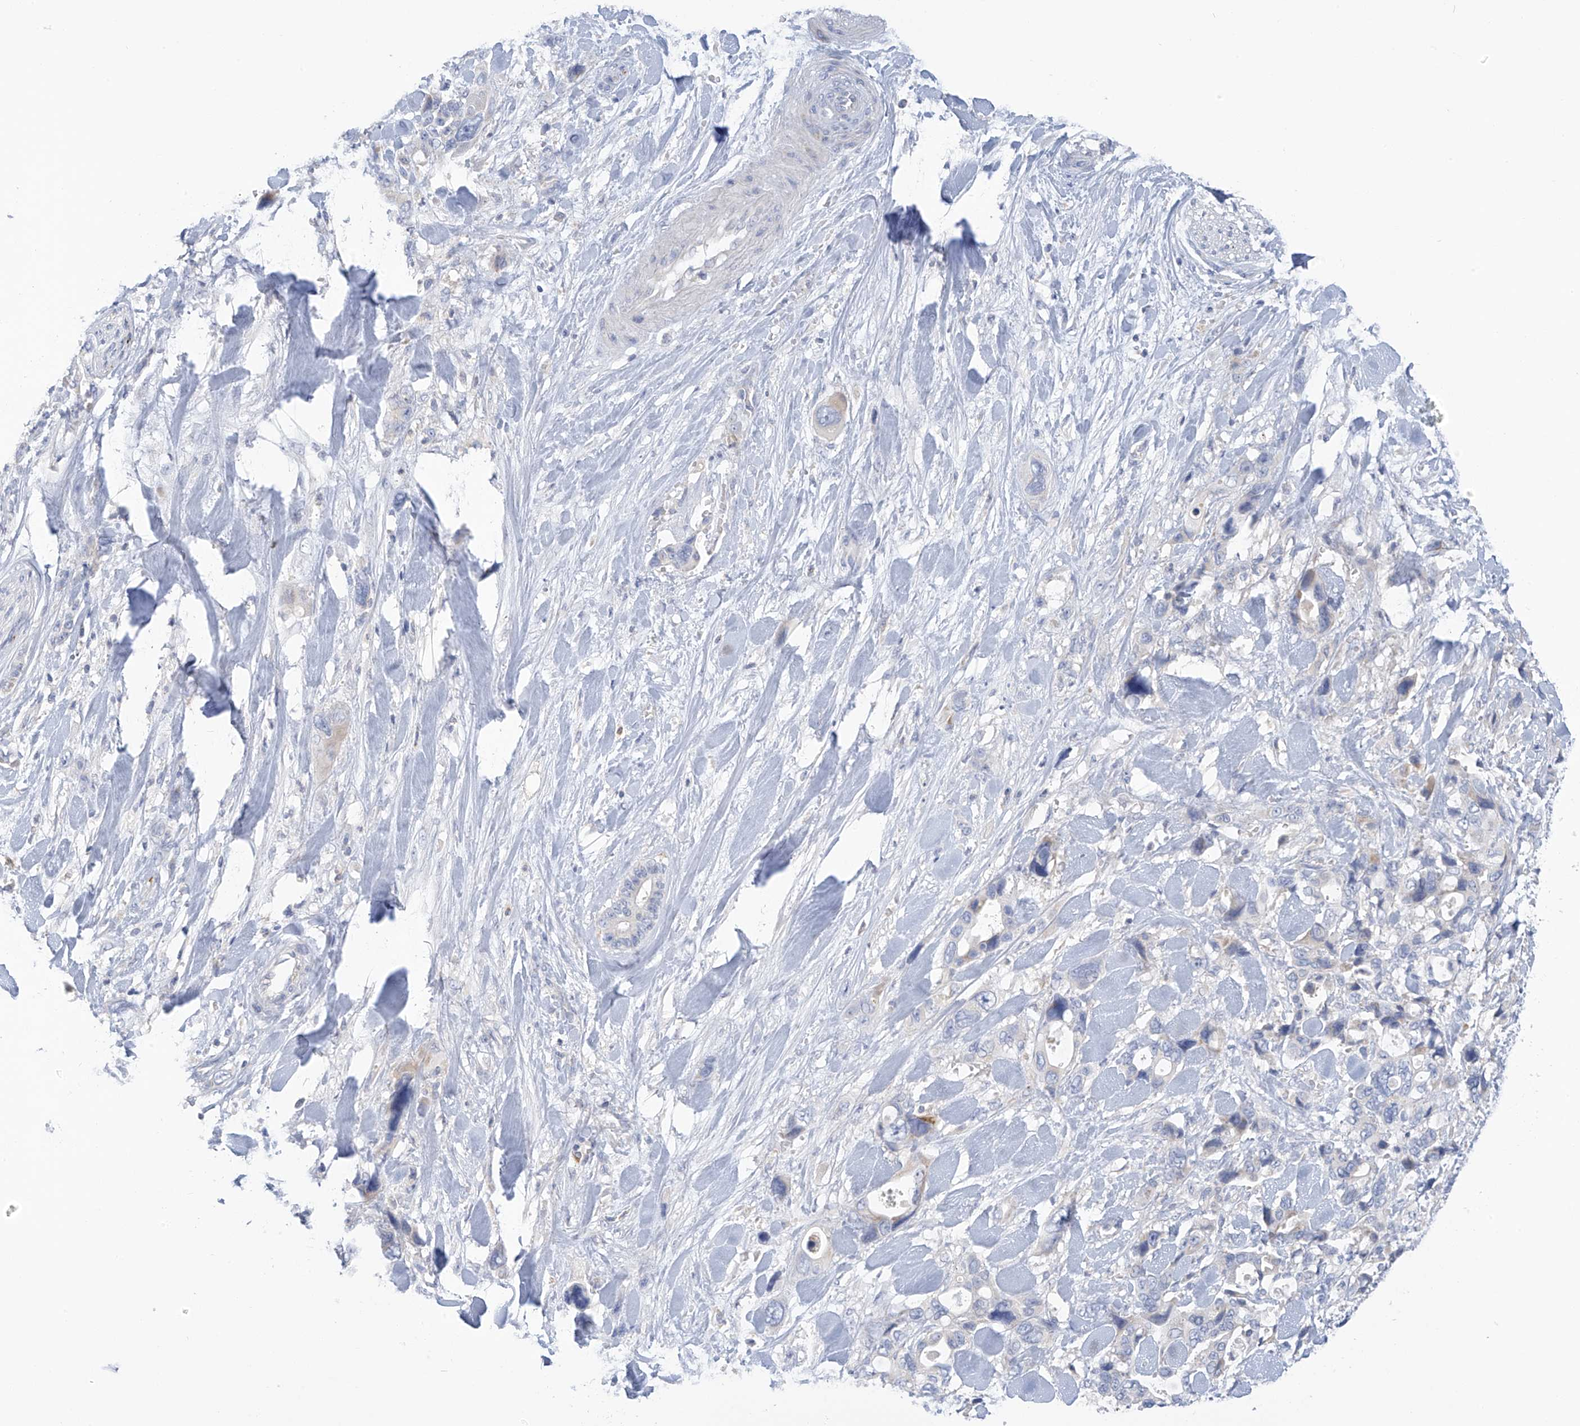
{"staining": {"intensity": "negative", "quantity": "none", "location": "none"}, "tissue": "pancreatic cancer", "cell_type": "Tumor cells", "image_type": "cancer", "snomed": [{"axis": "morphology", "description": "Adenocarcinoma, NOS"}, {"axis": "topography", "description": "Pancreas"}], "caption": "An image of human adenocarcinoma (pancreatic) is negative for staining in tumor cells. (Brightfield microscopy of DAB immunohistochemistry (IHC) at high magnification).", "gene": "SLC6A12", "patient": {"sex": "male", "age": 46}}